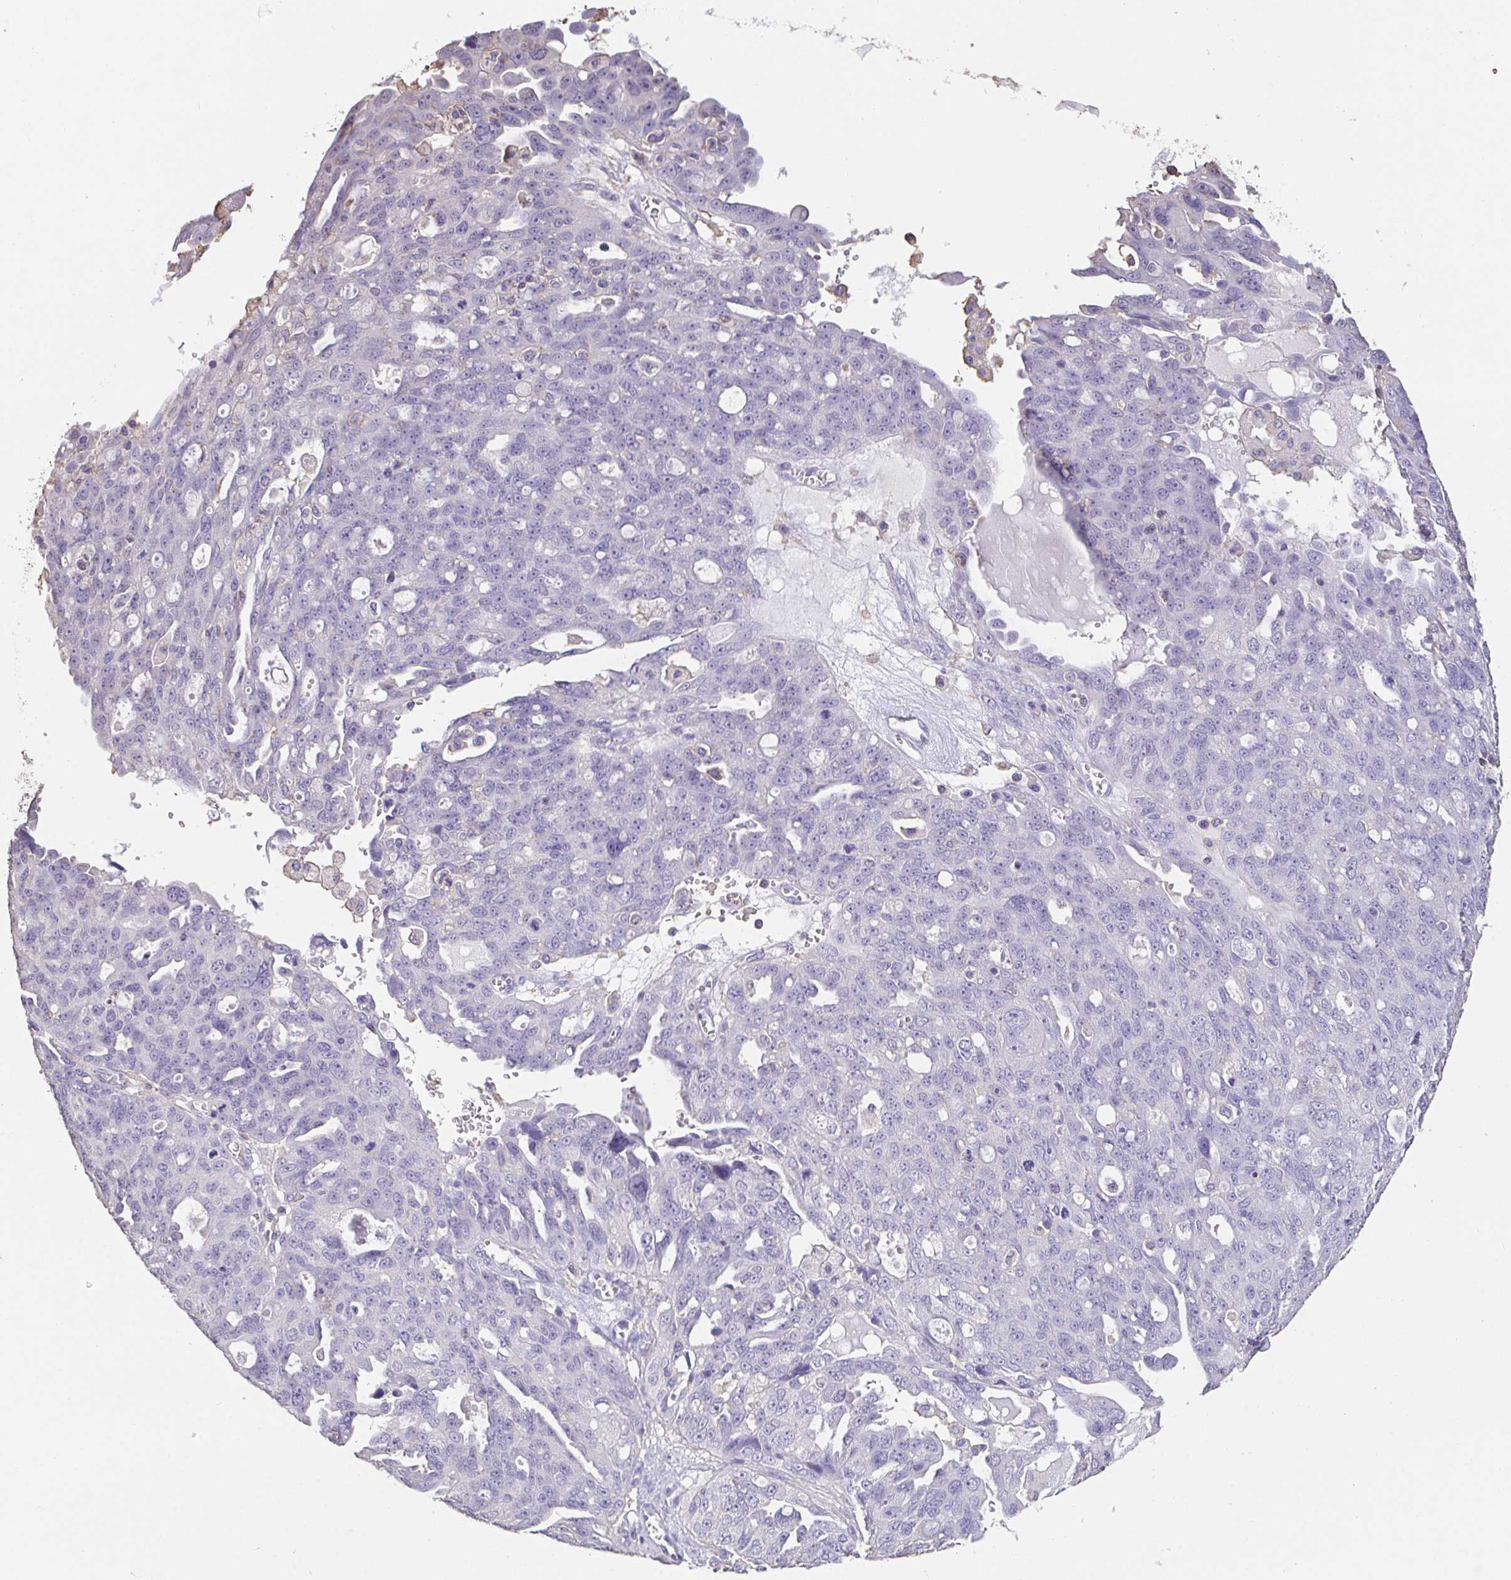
{"staining": {"intensity": "negative", "quantity": "none", "location": "none"}, "tissue": "ovarian cancer", "cell_type": "Tumor cells", "image_type": "cancer", "snomed": [{"axis": "morphology", "description": "Carcinoma, endometroid"}, {"axis": "topography", "description": "Ovary"}], "caption": "An immunohistochemistry (IHC) photomicrograph of ovarian cancer is shown. There is no staining in tumor cells of ovarian cancer.", "gene": "IL23R", "patient": {"sex": "female", "age": 70}}